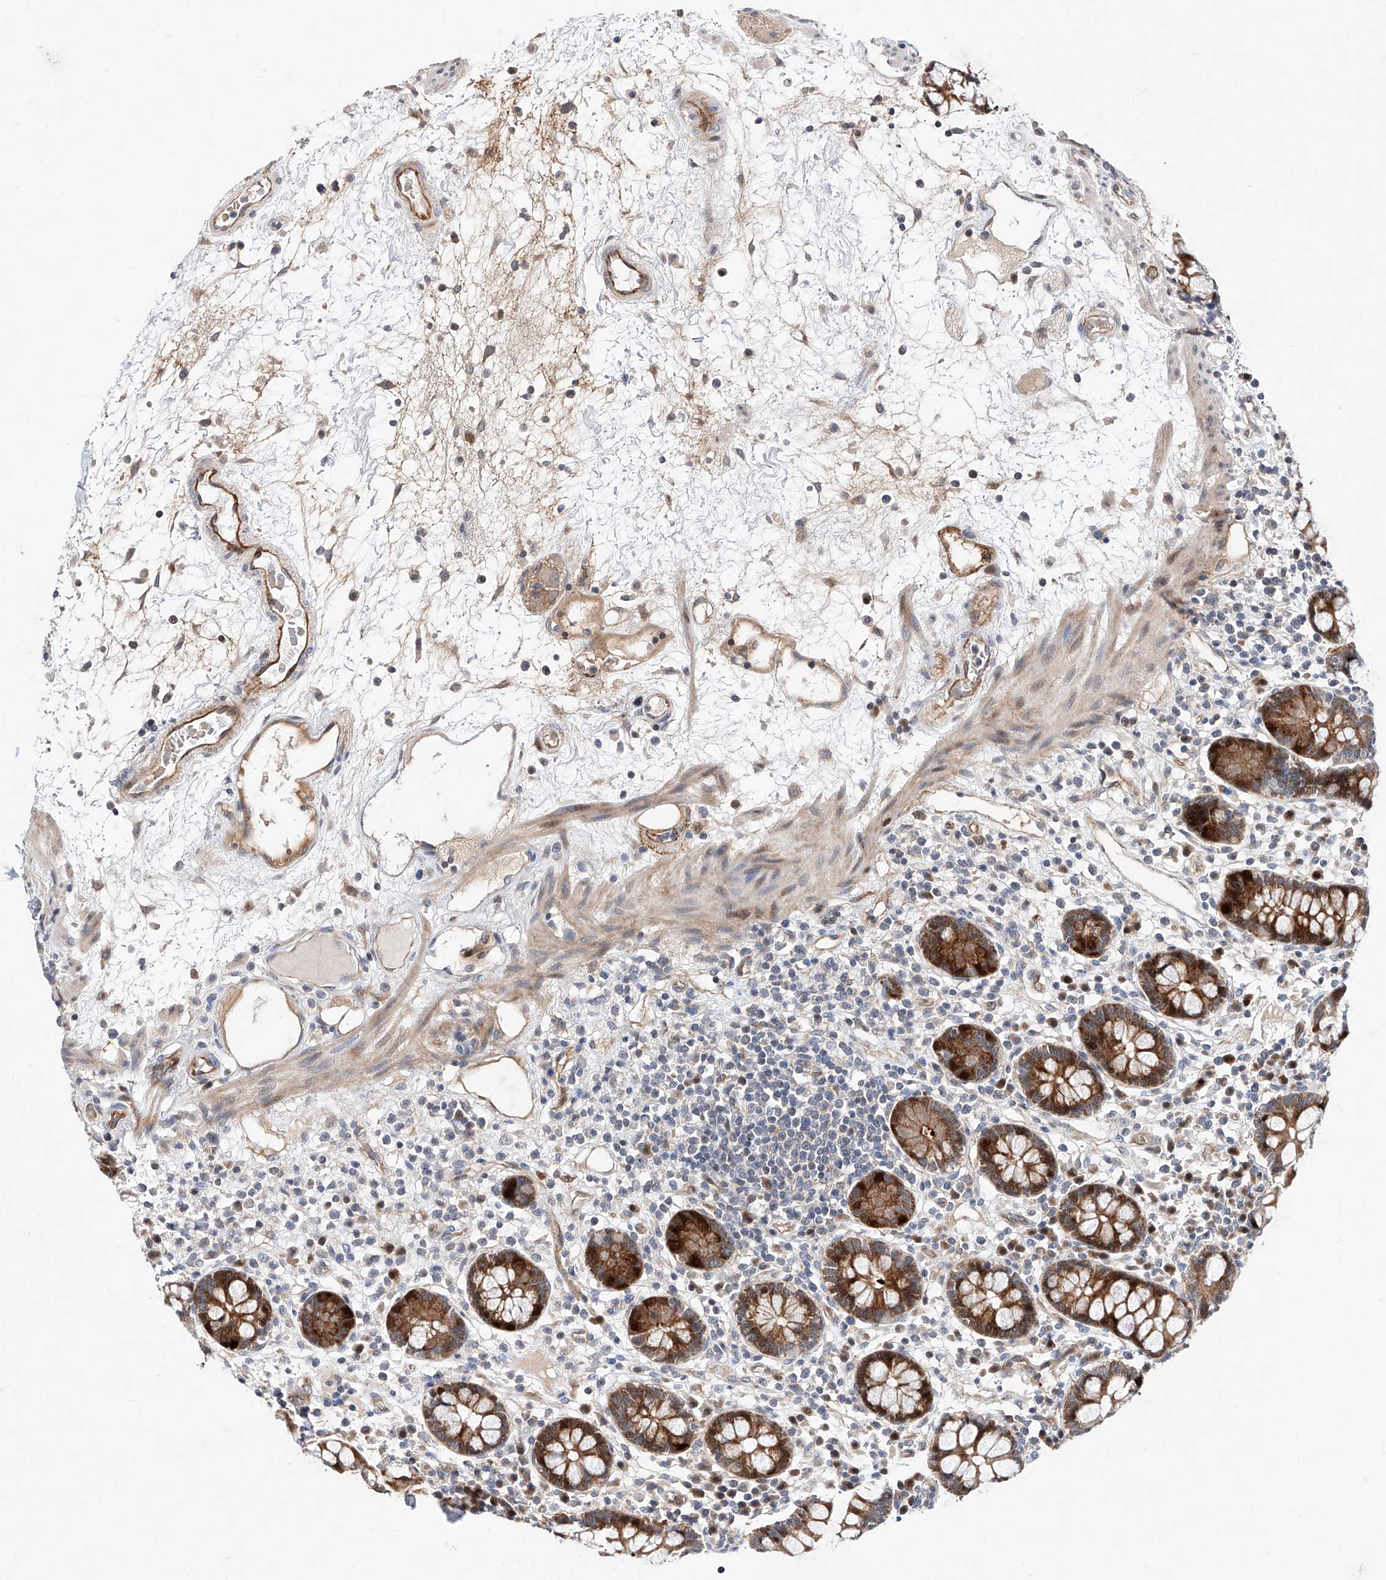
{"staining": {"intensity": "moderate", "quantity": ">75%", "location": "cytoplasmic/membranous"}, "tissue": "colon", "cell_type": "Endothelial cells", "image_type": "normal", "snomed": [{"axis": "morphology", "description": "Normal tissue, NOS"}, {"axis": "topography", "description": "Colon"}], "caption": "Moderate cytoplasmic/membranous expression for a protein is identified in approximately >75% of endothelial cells of benign colon using immunohistochemistry.", "gene": "FUCA2", "patient": {"sex": "female", "age": 79}}